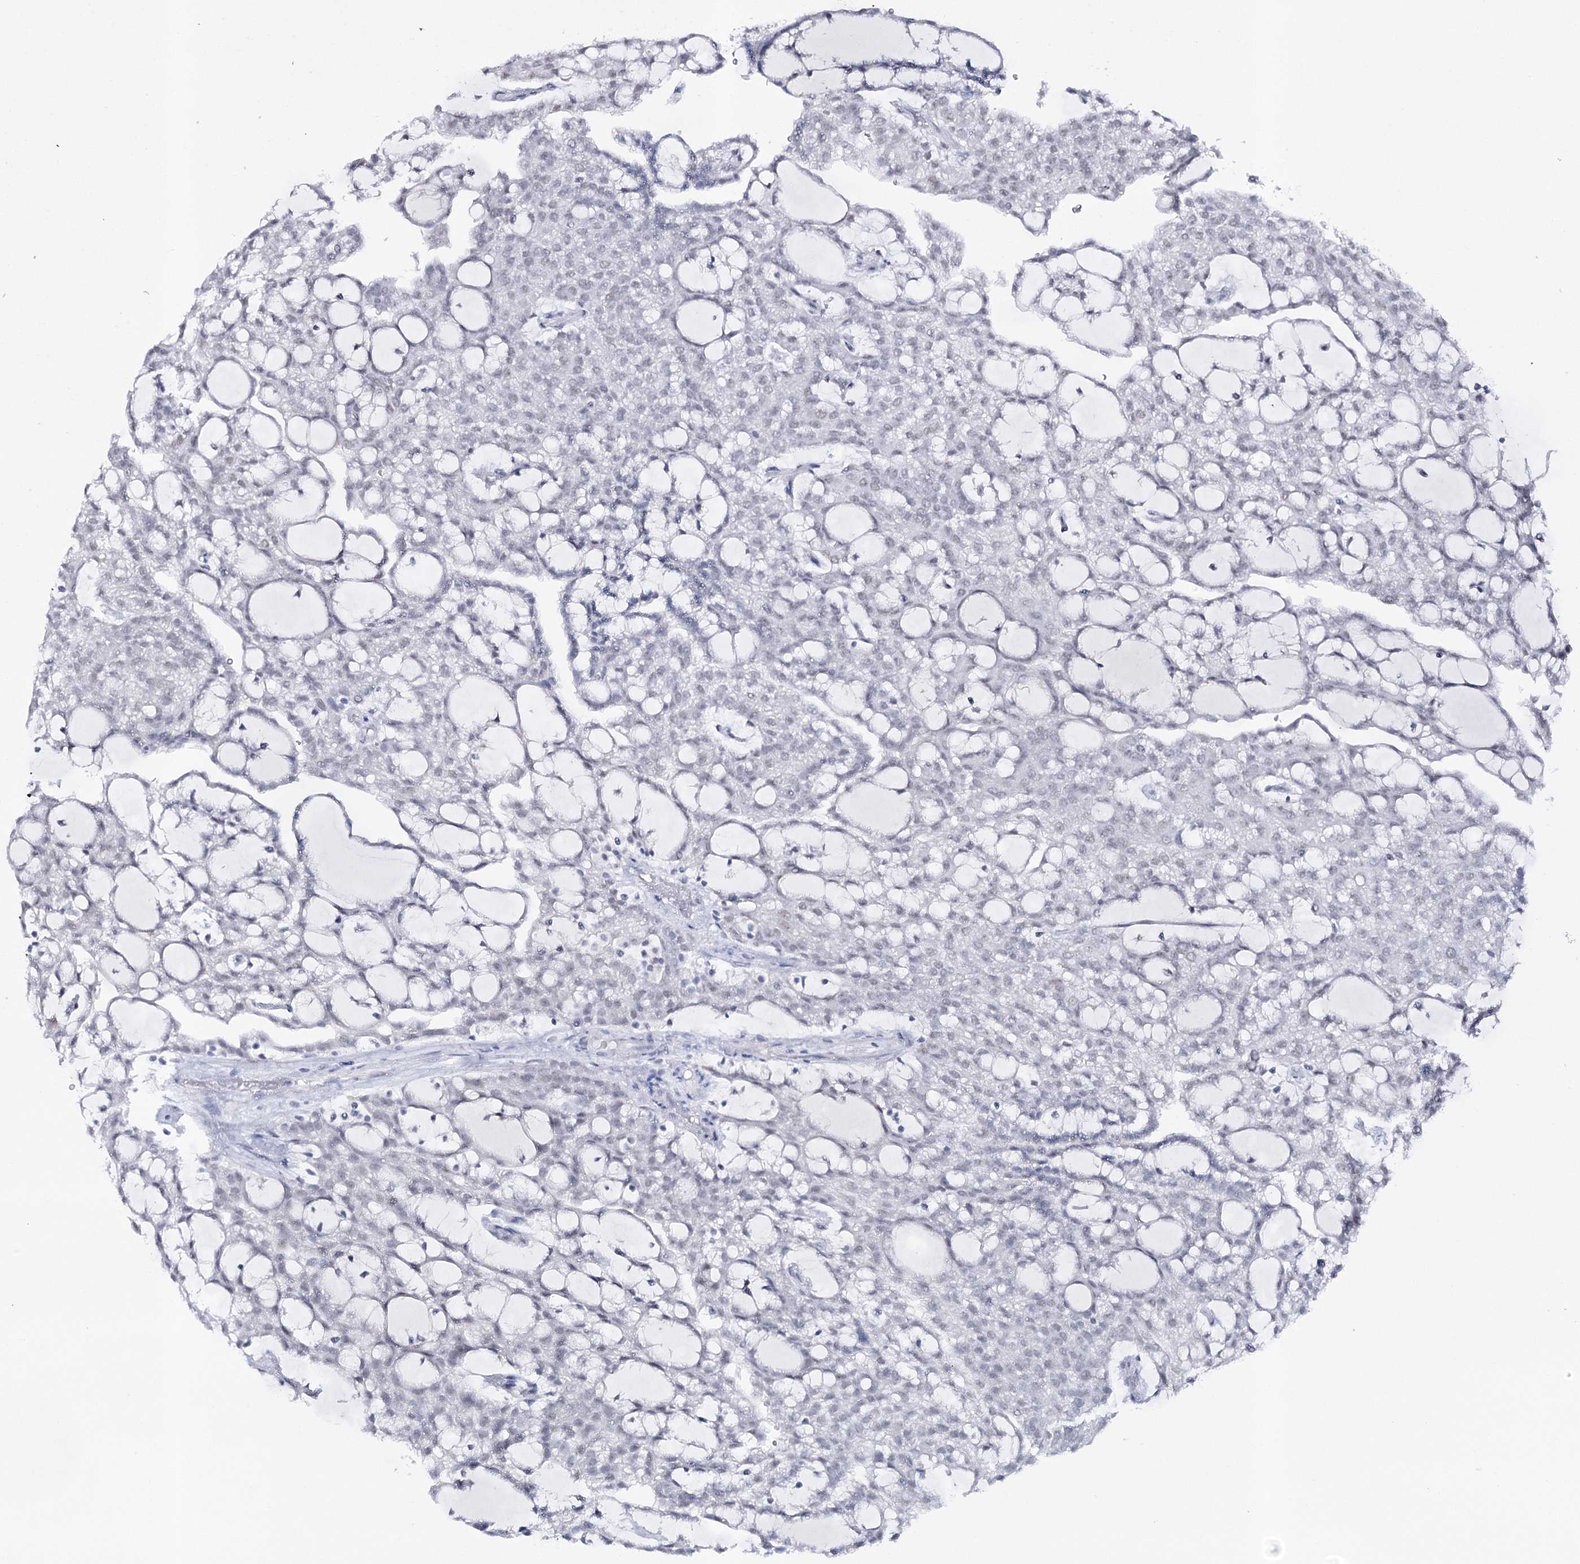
{"staining": {"intensity": "weak", "quantity": "25%-75%", "location": "nuclear"}, "tissue": "renal cancer", "cell_type": "Tumor cells", "image_type": "cancer", "snomed": [{"axis": "morphology", "description": "Adenocarcinoma, NOS"}, {"axis": "topography", "description": "Kidney"}], "caption": "An IHC micrograph of neoplastic tissue is shown. Protein staining in brown labels weak nuclear positivity in renal cancer within tumor cells.", "gene": "ZC3H8", "patient": {"sex": "male", "age": 63}}